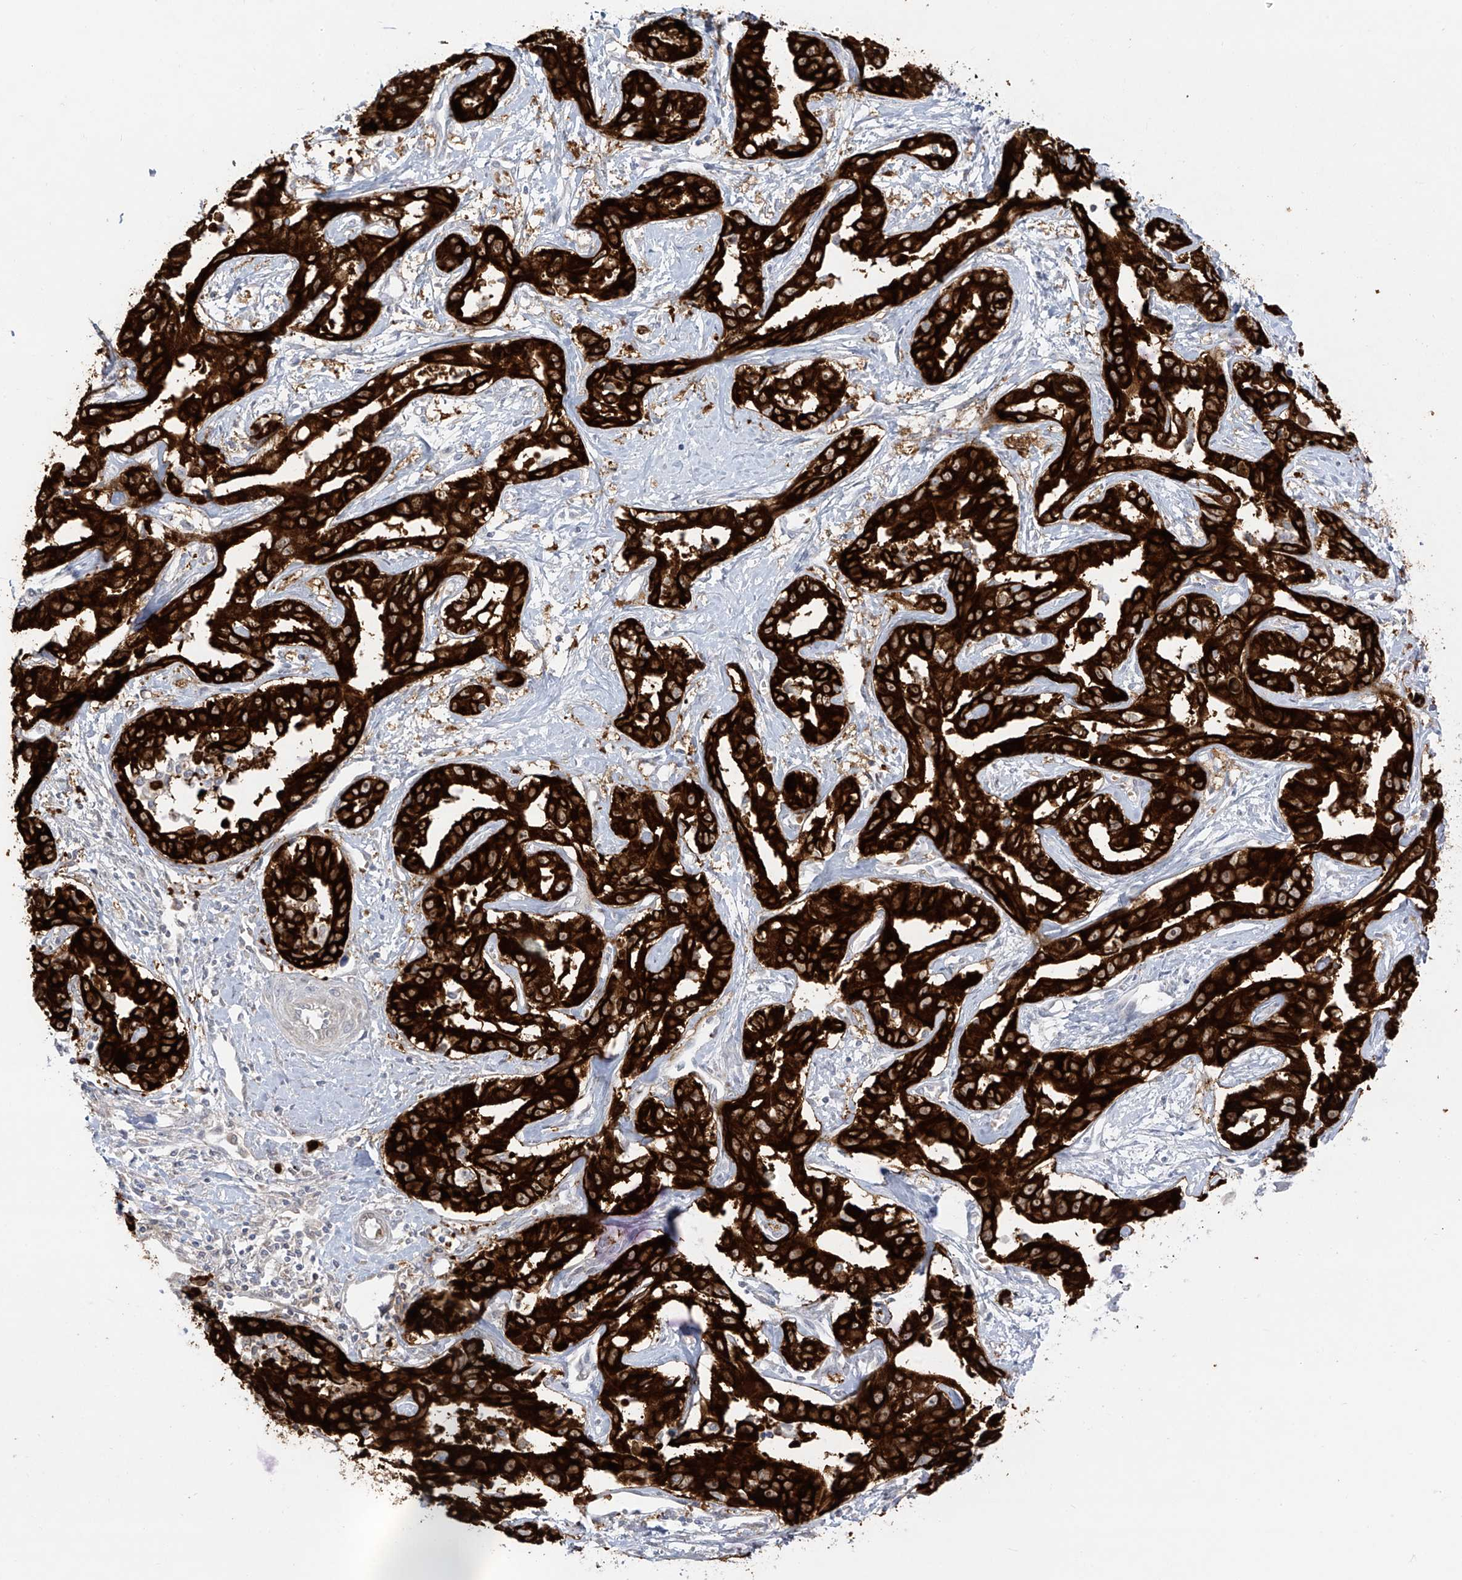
{"staining": {"intensity": "strong", "quantity": ">75%", "location": "cytoplasmic/membranous"}, "tissue": "liver cancer", "cell_type": "Tumor cells", "image_type": "cancer", "snomed": [{"axis": "morphology", "description": "Cholangiocarcinoma"}, {"axis": "topography", "description": "Liver"}], "caption": "IHC histopathology image of neoplastic tissue: cholangiocarcinoma (liver) stained using IHC reveals high levels of strong protein expression localized specifically in the cytoplasmic/membranous of tumor cells, appearing as a cytoplasmic/membranous brown color.", "gene": "DCDC2", "patient": {"sex": "male", "age": 59}}